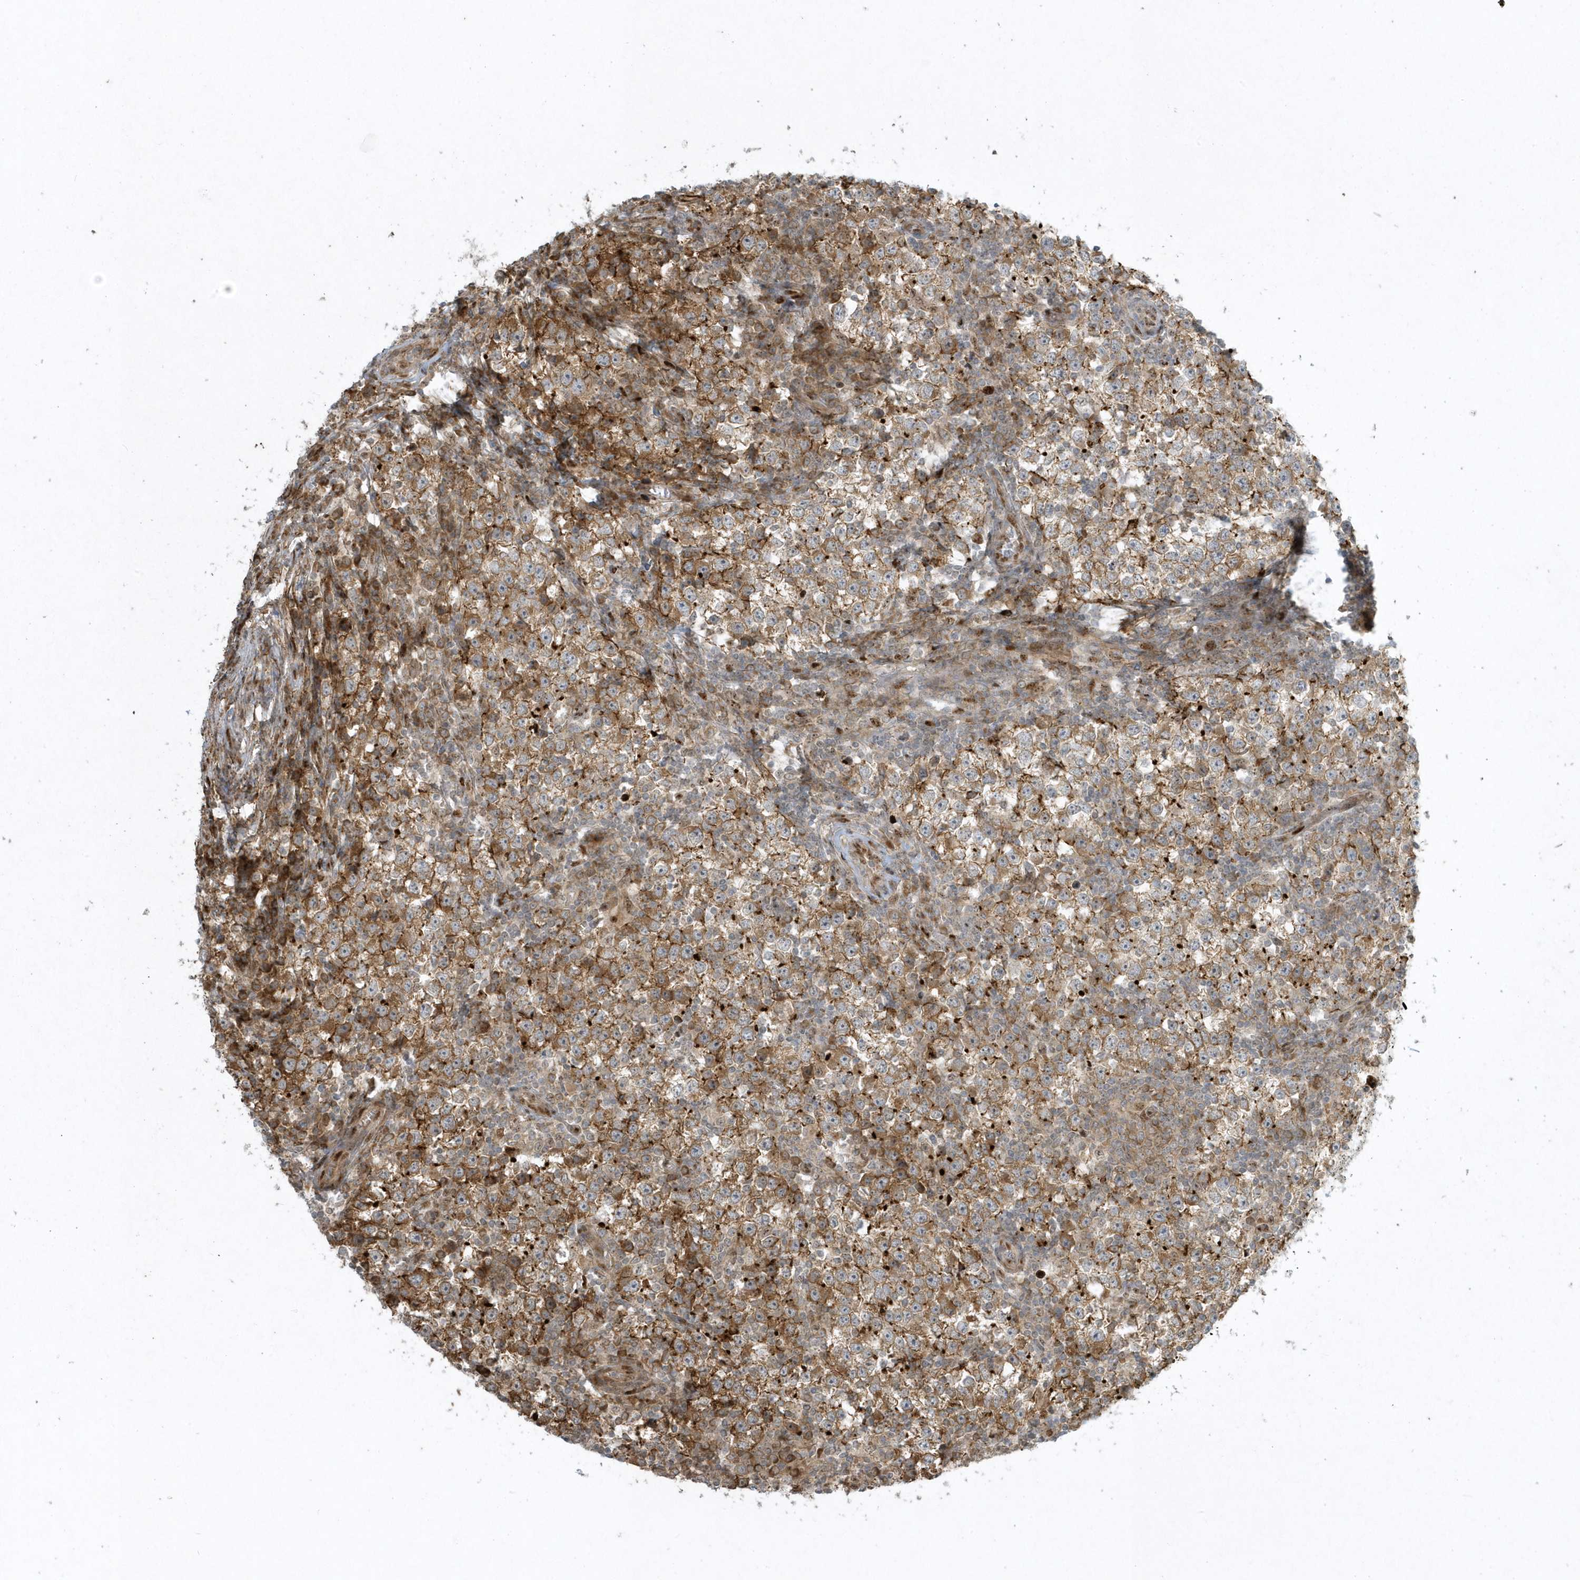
{"staining": {"intensity": "moderate", "quantity": ">75%", "location": "cytoplasmic/membranous"}, "tissue": "testis cancer", "cell_type": "Tumor cells", "image_type": "cancer", "snomed": [{"axis": "morphology", "description": "Seminoma, NOS"}, {"axis": "topography", "description": "Testis"}], "caption": "Moderate cytoplasmic/membranous staining is seen in approximately >75% of tumor cells in testis cancer.", "gene": "MASP2", "patient": {"sex": "male", "age": 65}}